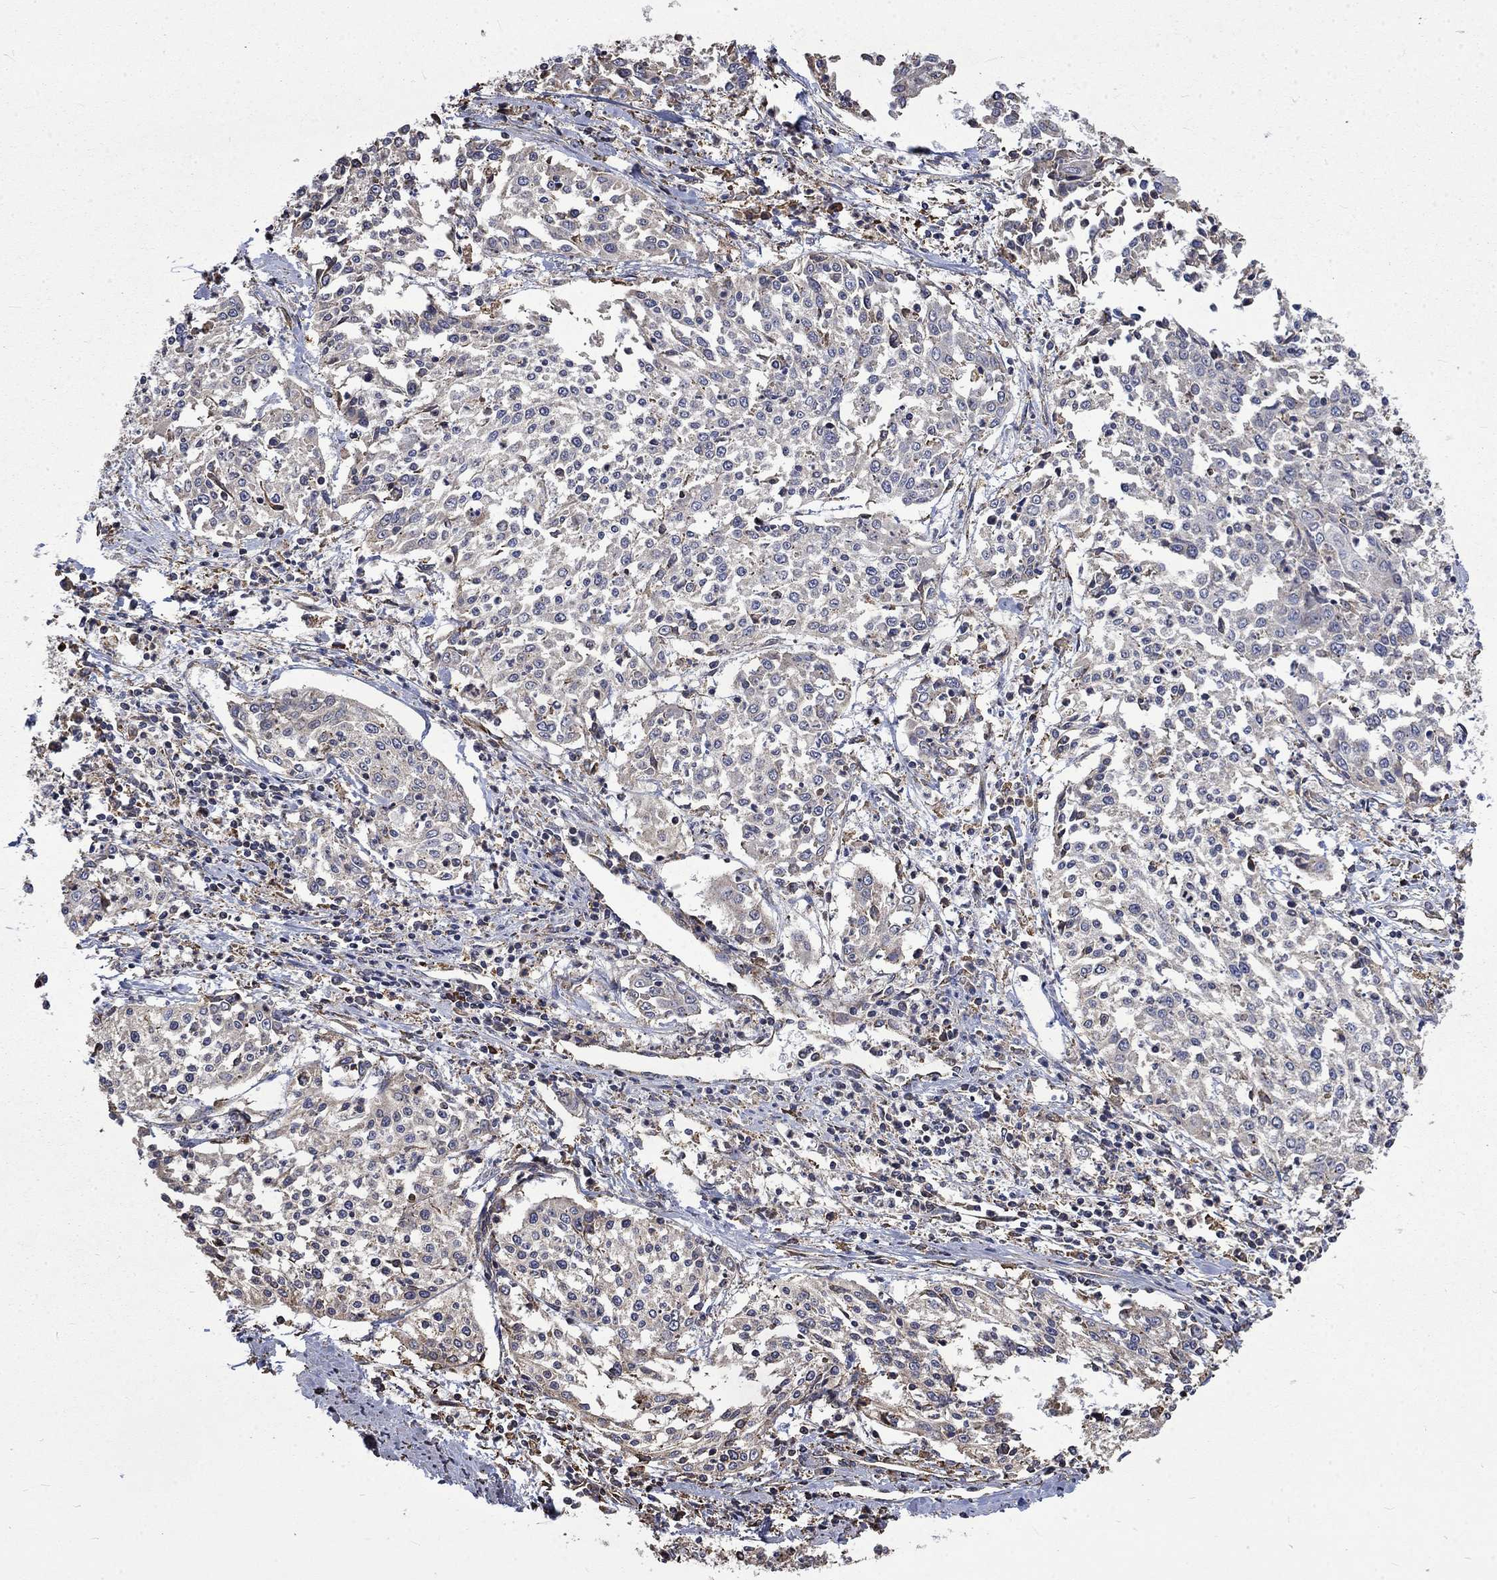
{"staining": {"intensity": "negative", "quantity": "none", "location": "none"}, "tissue": "cervical cancer", "cell_type": "Tumor cells", "image_type": "cancer", "snomed": [{"axis": "morphology", "description": "Squamous cell carcinoma, NOS"}, {"axis": "topography", "description": "Cervix"}], "caption": "The histopathology image shows no significant positivity in tumor cells of cervical cancer (squamous cell carcinoma).", "gene": "ESRRA", "patient": {"sex": "female", "age": 41}}